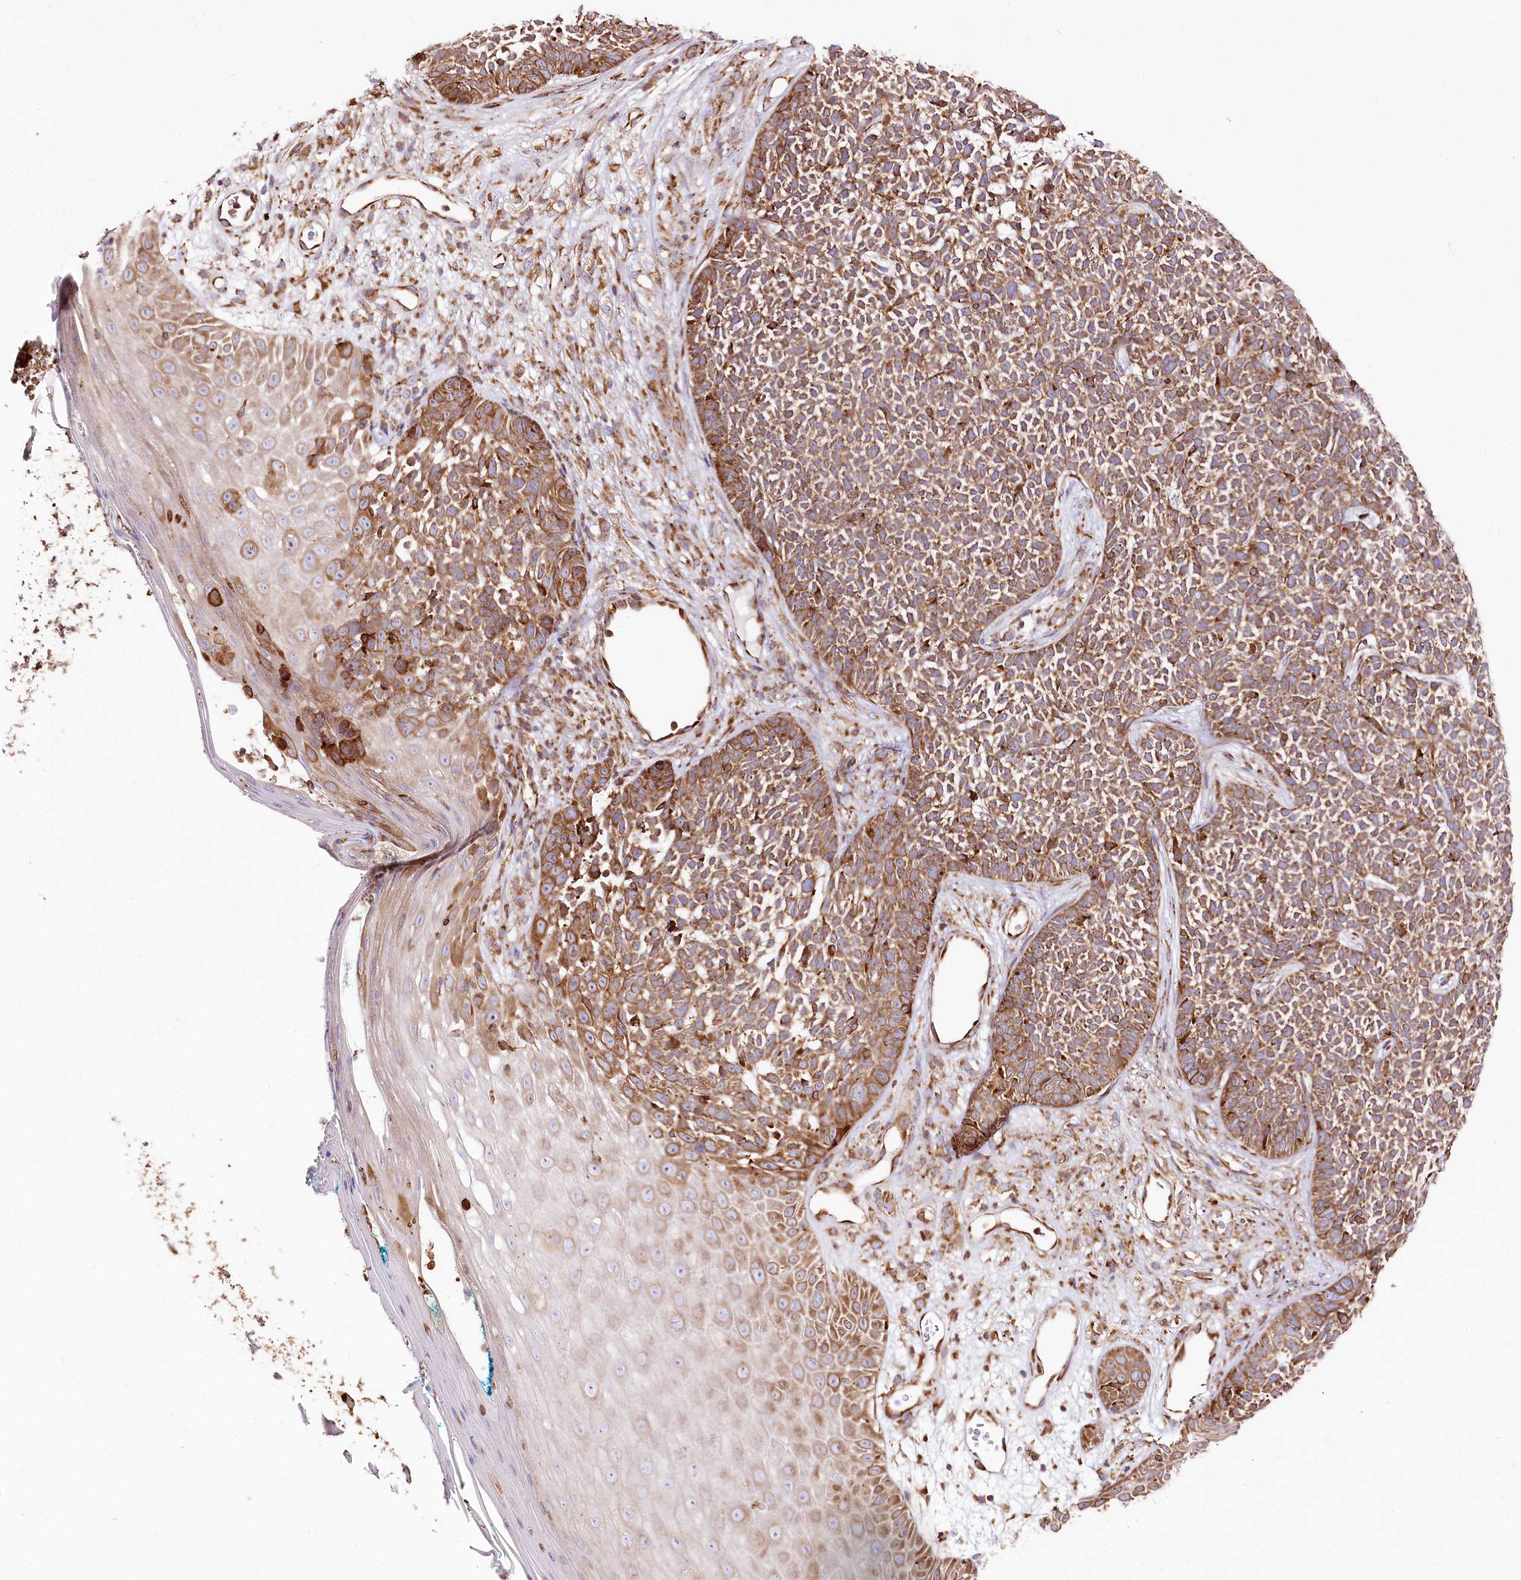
{"staining": {"intensity": "moderate", "quantity": ">75%", "location": "cytoplasmic/membranous"}, "tissue": "skin cancer", "cell_type": "Tumor cells", "image_type": "cancer", "snomed": [{"axis": "morphology", "description": "Basal cell carcinoma"}, {"axis": "topography", "description": "Skin"}], "caption": "Moderate cytoplasmic/membranous expression for a protein is seen in about >75% of tumor cells of skin cancer using immunohistochemistry.", "gene": "CNPY2", "patient": {"sex": "female", "age": 84}}